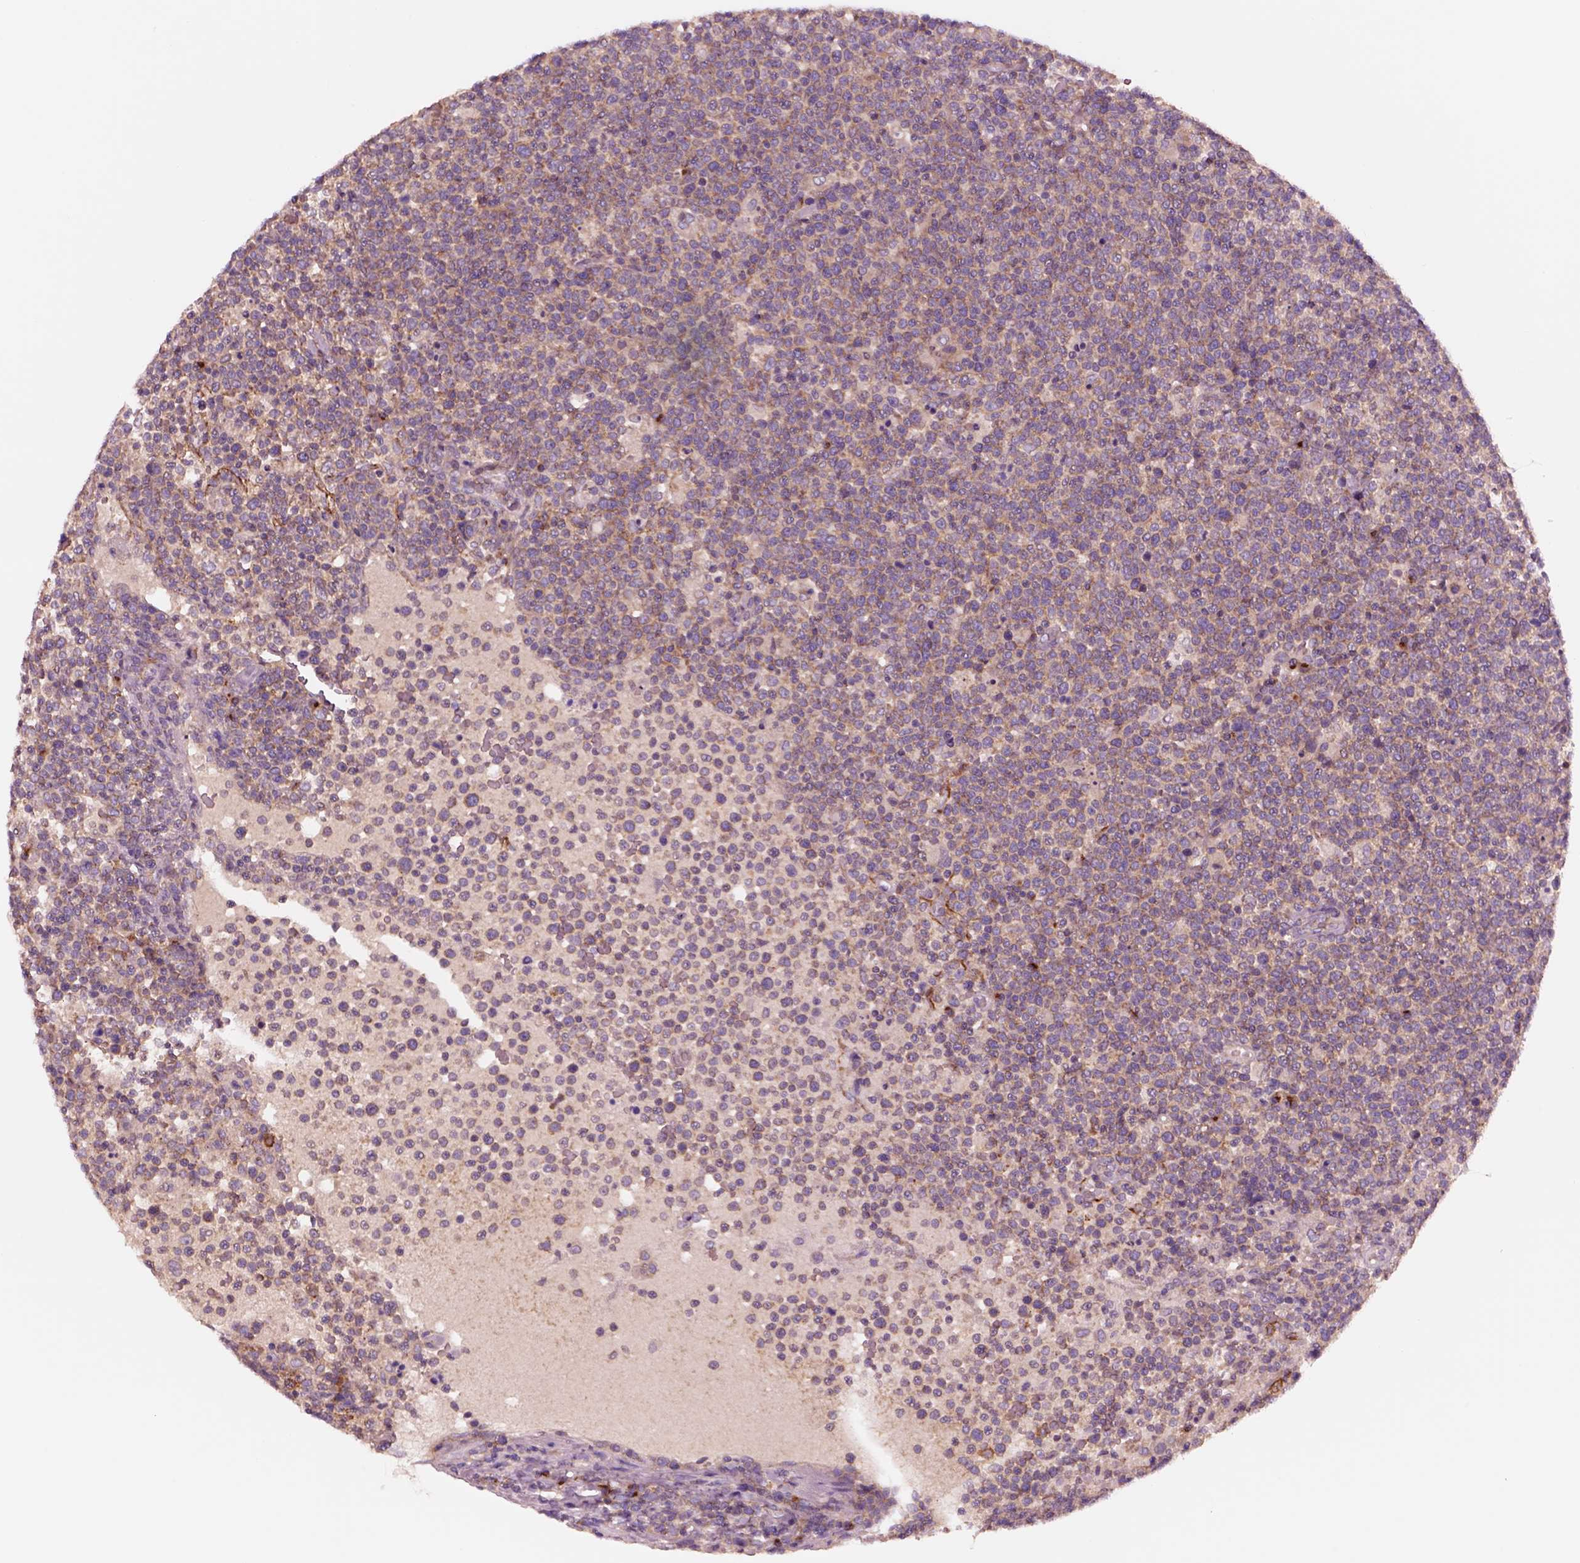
{"staining": {"intensity": "moderate", "quantity": ">75%", "location": "cytoplasmic/membranous"}, "tissue": "lymphoma", "cell_type": "Tumor cells", "image_type": "cancer", "snomed": [{"axis": "morphology", "description": "Malignant lymphoma, non-Hodgkin's type, High grade"}, {"axis": "topography", "description": "Lymph node"}], "caption": "Tumor cells reveal medium levels of moderate cytoplasmic/membranous staining in about >75% of cells in high-grade malignant lymphoma, non-Hodgkin's type. The protein of interest is shown in brown color, while the nuclei are stained blue.", "gene": "SEC23A", "patient": {"sex": "male", "age": 61}}